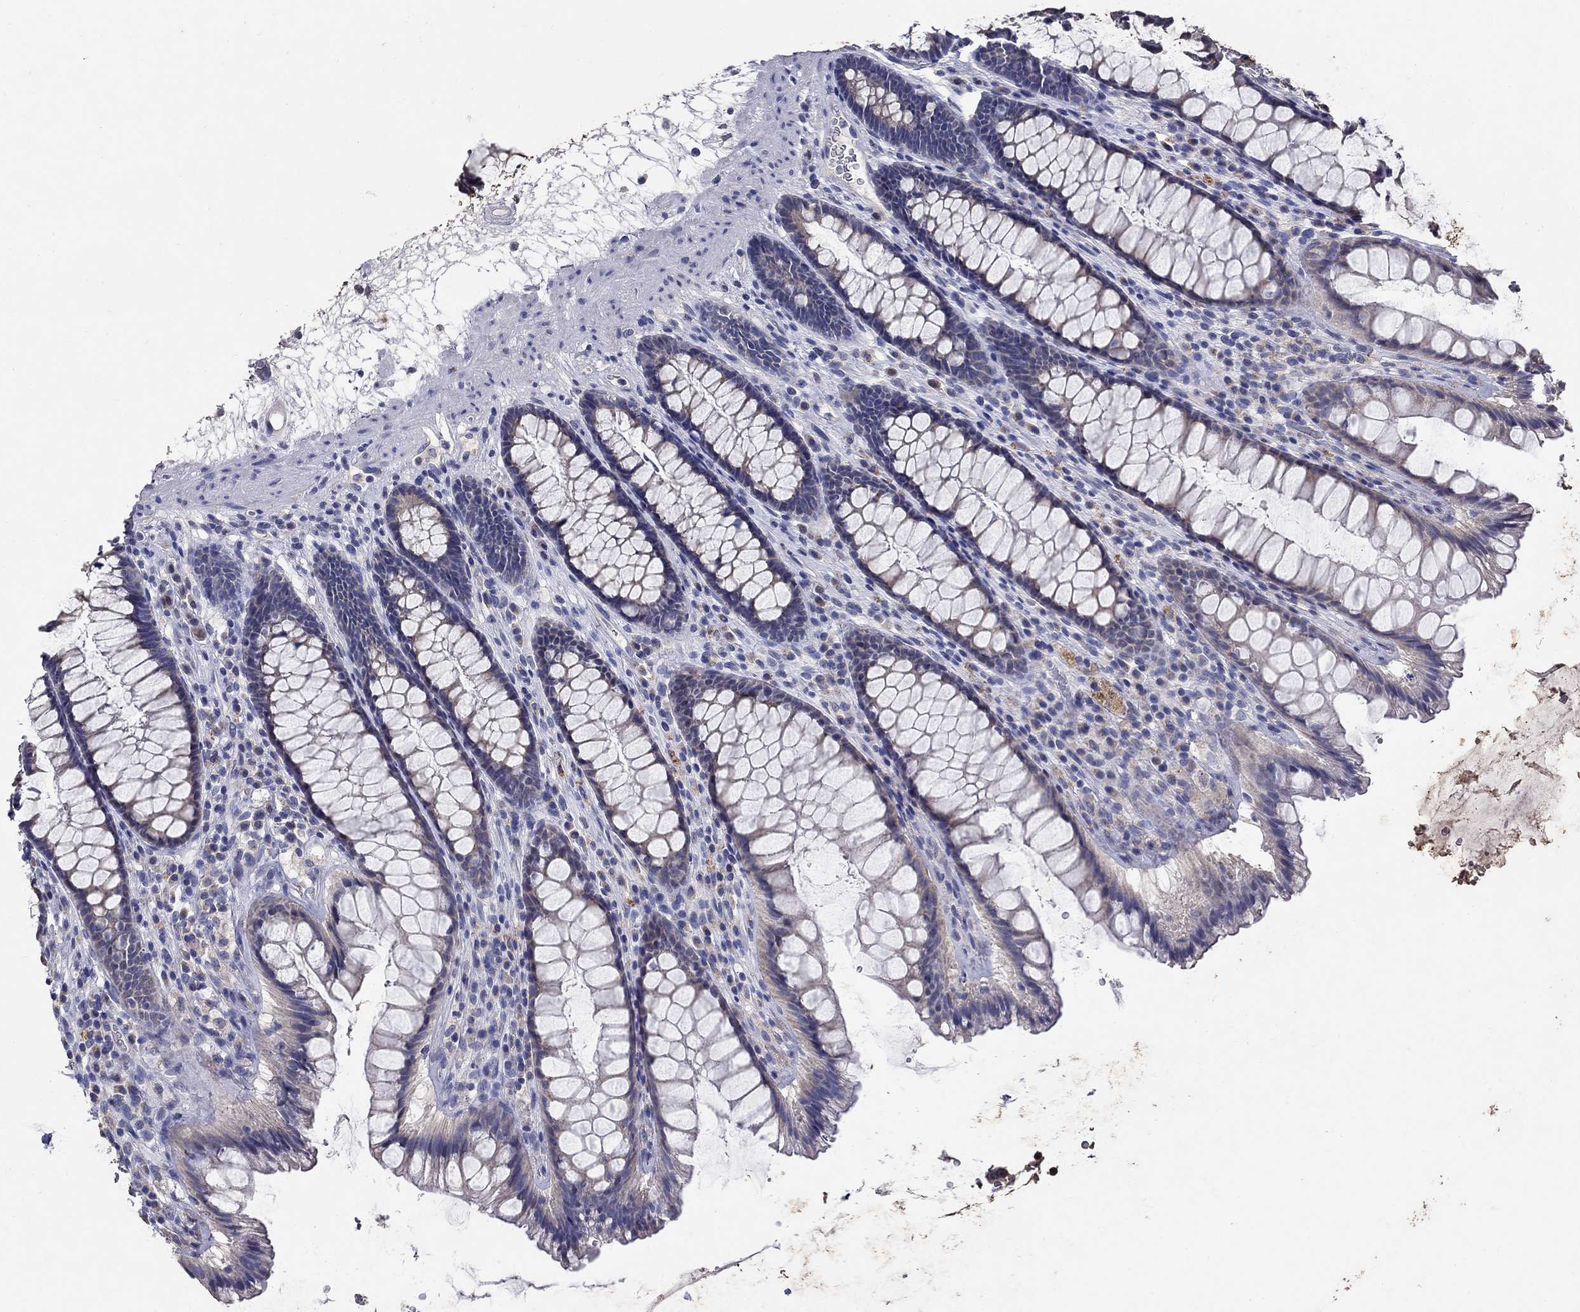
{"staining": {"intensity": "negative", "quantity": "none", "location": "none"}, "tissue": "rectum", "cell_type": "Glandular cells", "image_type": "normal", "snomed": [{"axis": "morphology", "description": "Normal tissue, NOS"}, {"axis": "topography", "description": "Rectum"}], "caption": "Protein analysis of unremarkable rectum displays no significant staining in glandular cells. (Immunohistochemistry, brightfield microscopy, high magnification).", "gene": "PROZ", "patient": {"sex": "male", "age": 72}}